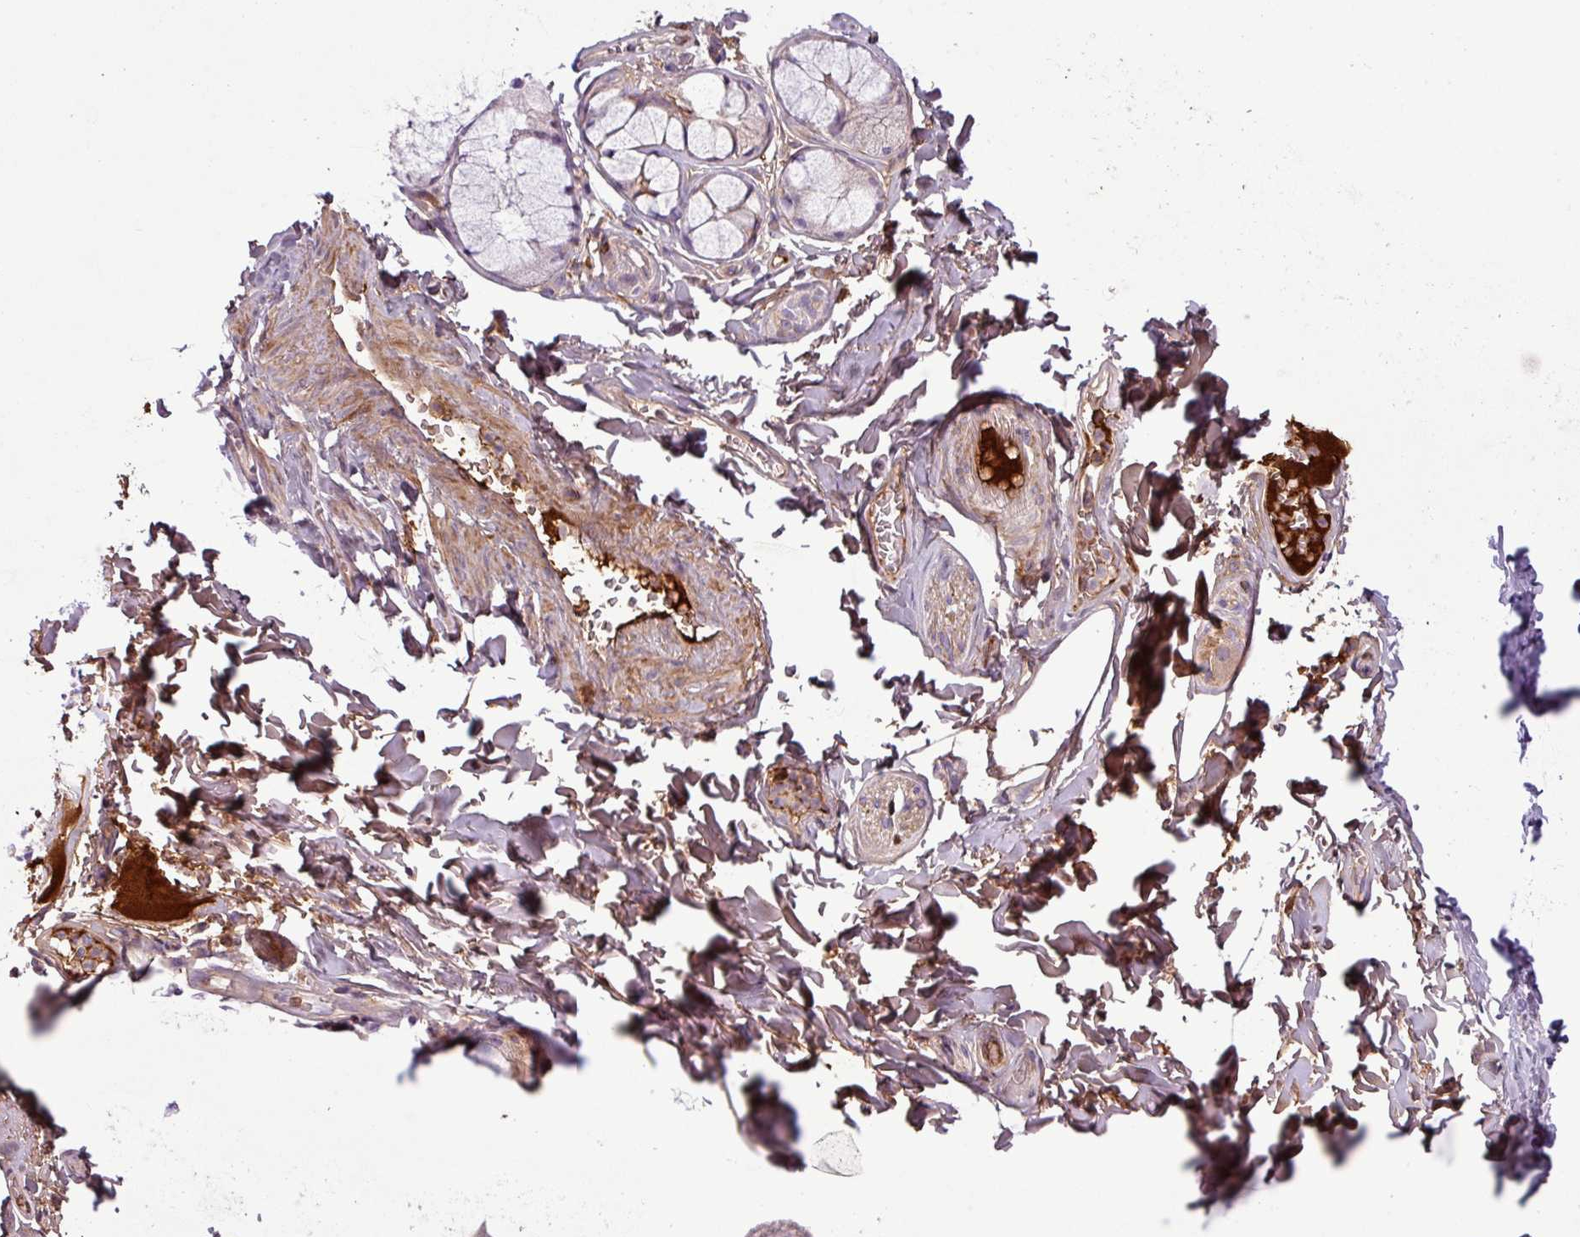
{"staining": {"intensity": "negative", "quantity": "none", "location": "none"}, "tissue": "soft tissue", "cell_type": "Fibroblasts", "image_type": "normal", "snomed": [{"axis": "morphology", "description": "Normal tissue, NOS"}, {"axis": "topography", "description": "Bronchus"}], "caption": "Fibroblasts are negative for brown protein staining in unremarkable soft tissue. (IHC, brightfield microscopy, high magnification).", "gene": "C4A", "patient": {"sex": "male", "age": 70}}